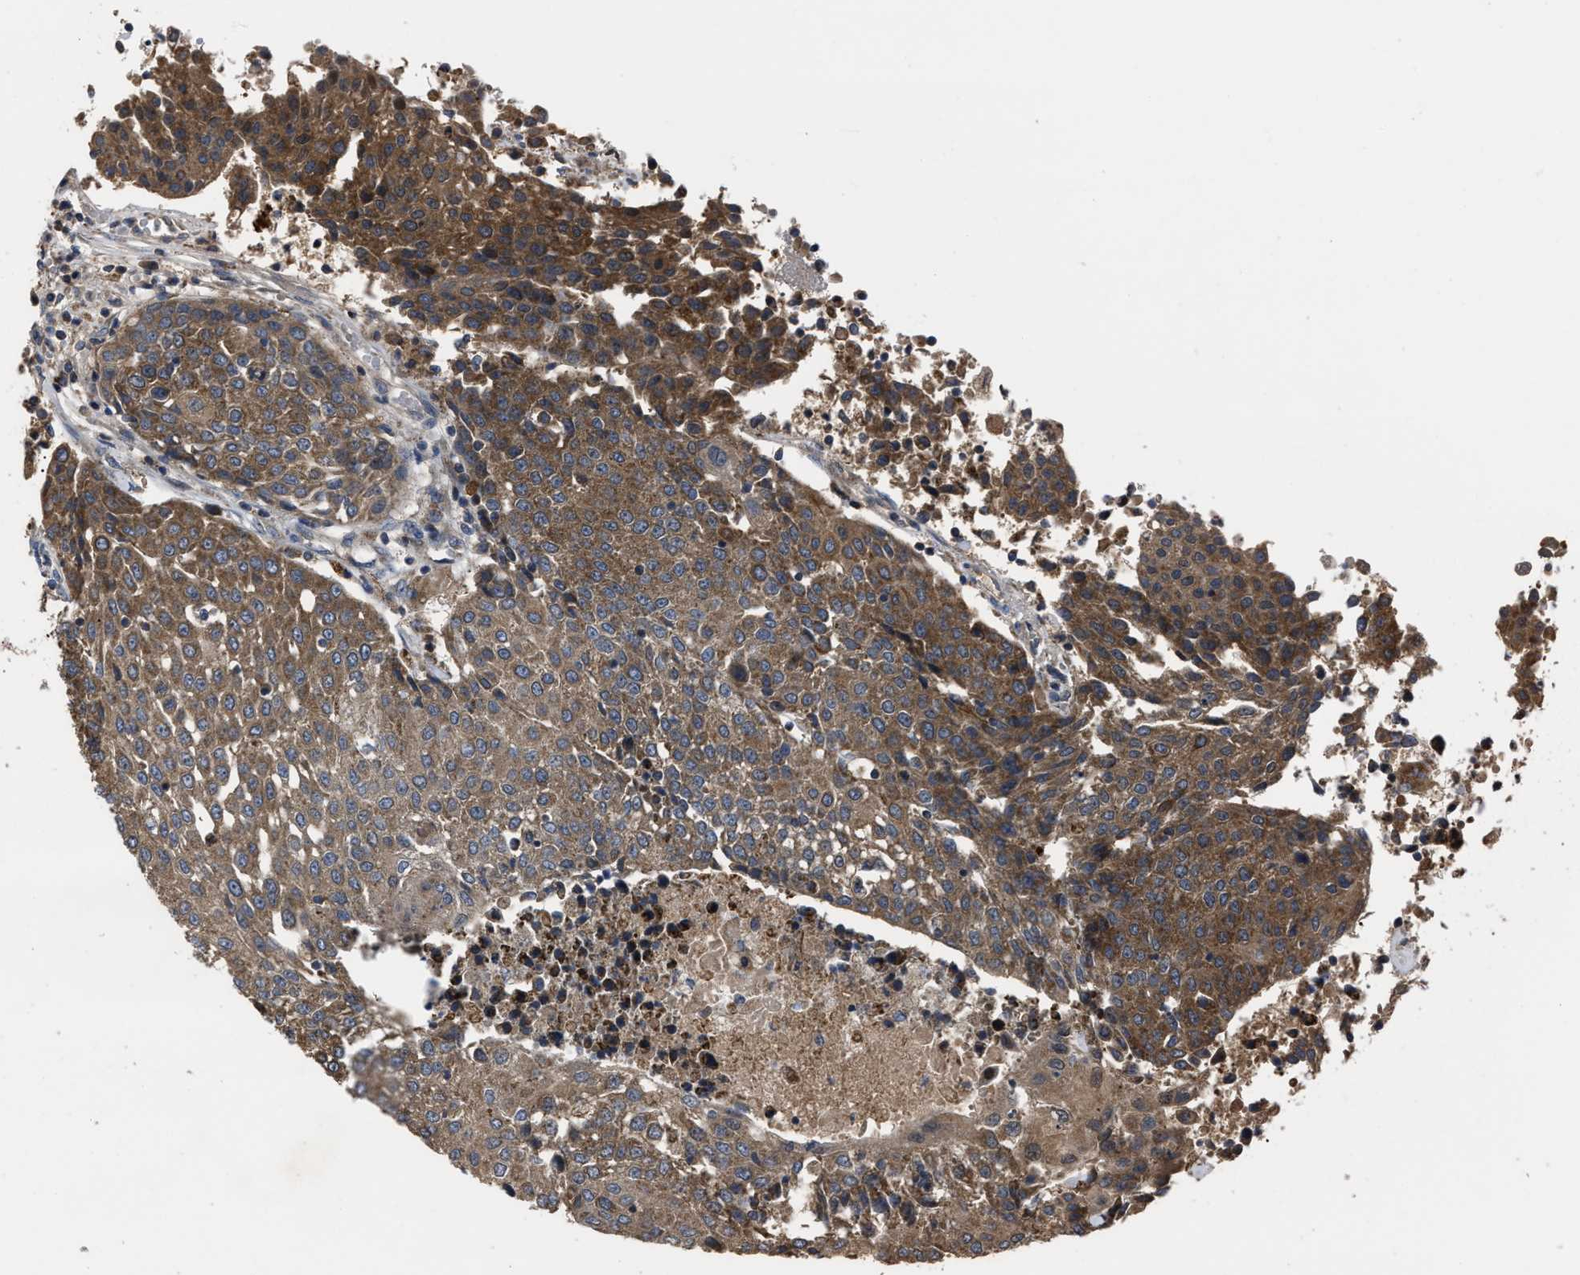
{"staining": {"intensity": "moderate", "quantity": ">75%", "location": "cytoplasmic/membranous"}, "tissue": "urothelial cancer", "cell_type": "Tumor cells", "image_type": "cancer", "snomed": [{"axis": "morphology", "description": "Urothelial carcinoma, High grade"}, {"axis": "topography", "description": "Urinary bladder"}], "caption": "DAB immunohistochemical staining of human urothelial cancer reveals moderate cytoplasmic/membranous protein expression in approximately >75% of tumor cells.", "gene": "PASK", "patient": {"sex": "female", "age": 85}}